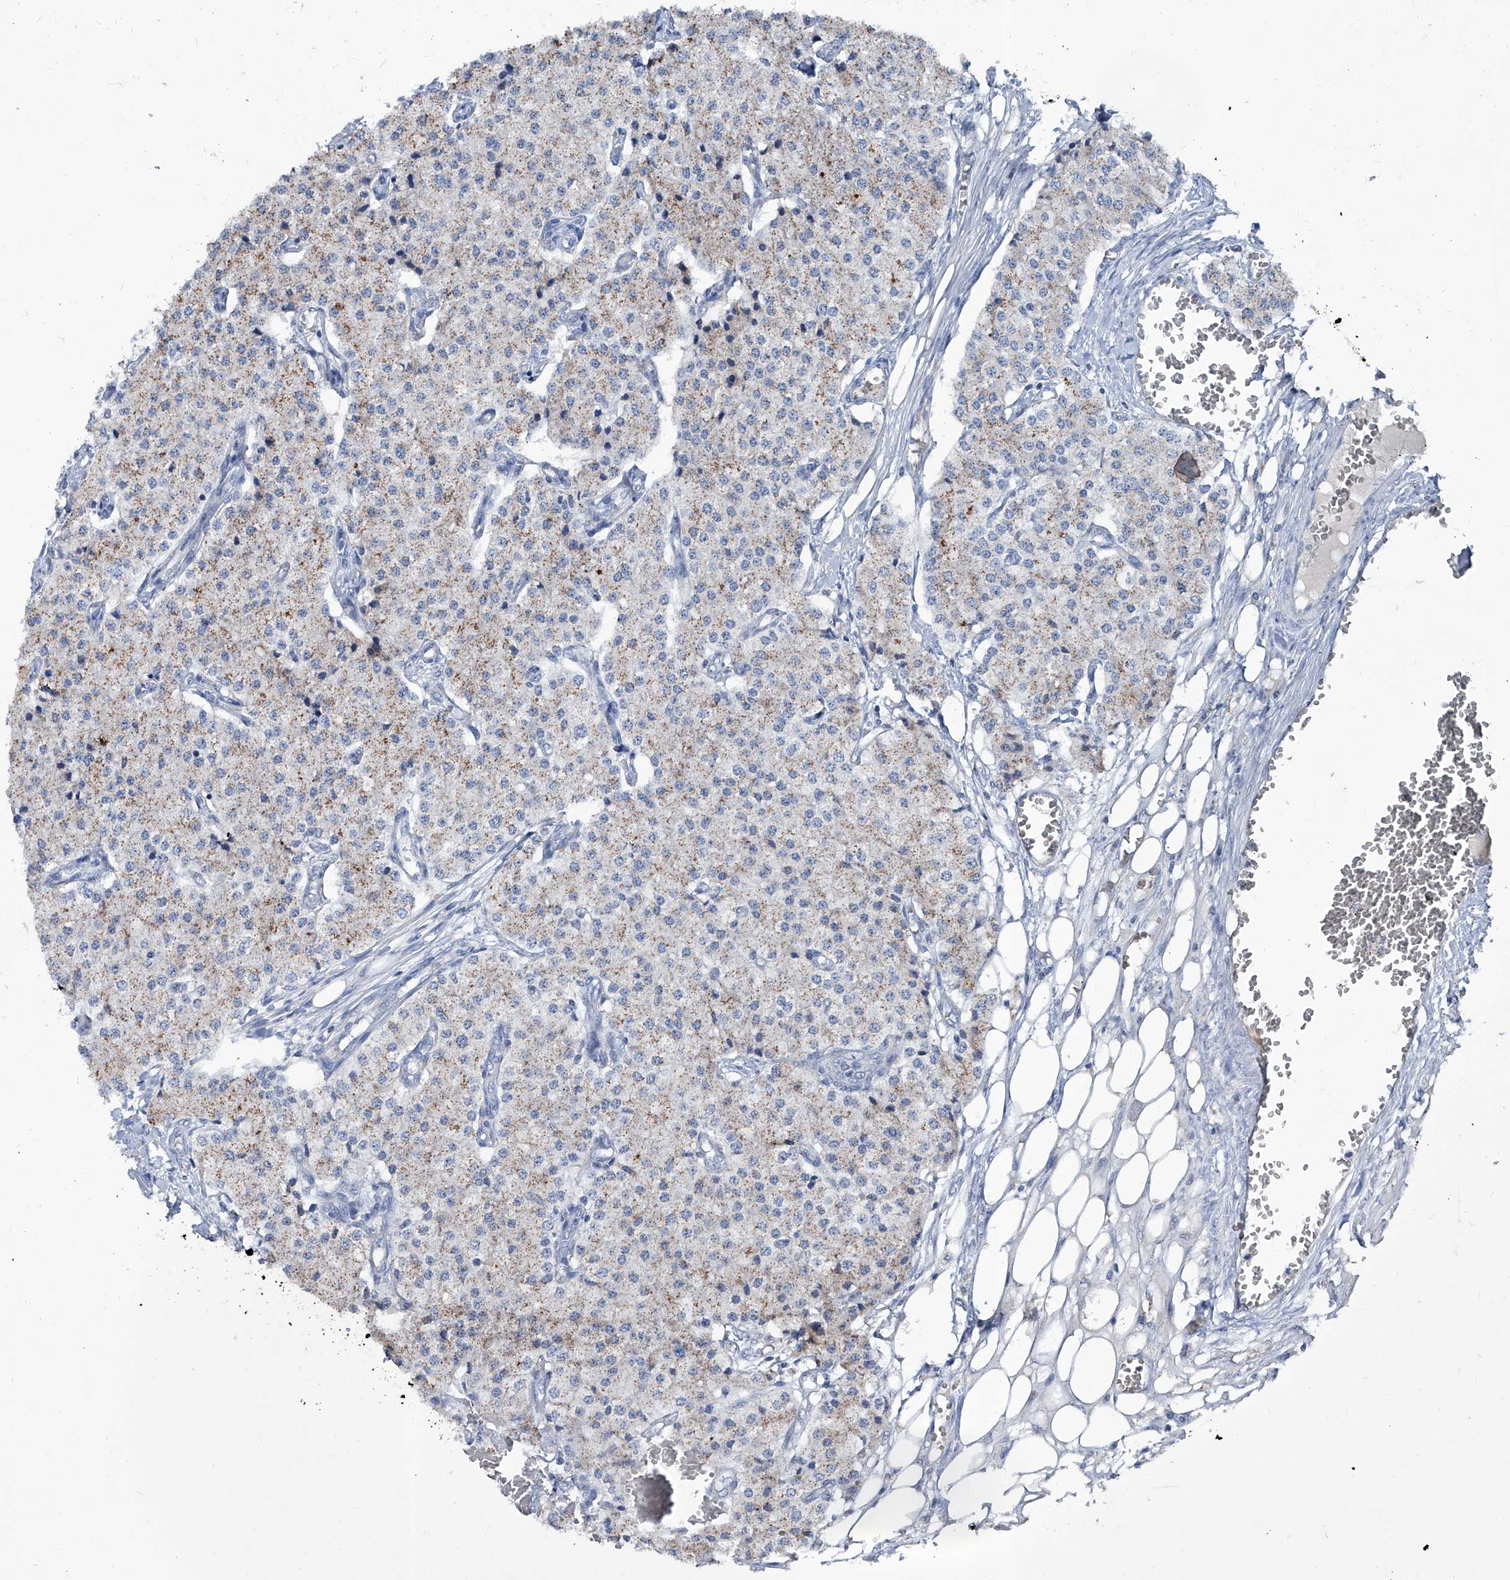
{"staining": {"intensity": "weak", "quantity": "25%-75%", "location": "cytoplasmic/membranous"}, "tissue": "carcinoid", "cell_type": "Tumor cells", "image_type": "cancer", "snomed": [{"axis": "morphology", "description": "Carcinoid, malignant, NOS"}, {"axis": "topography", "description": "Colon"}], "caption": "Immunohistochemical staining of human carcinoid (malignant) reveals low levels of weak cytoplasmic/membranous positivity in approximately 25%-75% of tumor cells.", "gene": "KLHL17", "patient": {"sex": "female", "age": 52}}